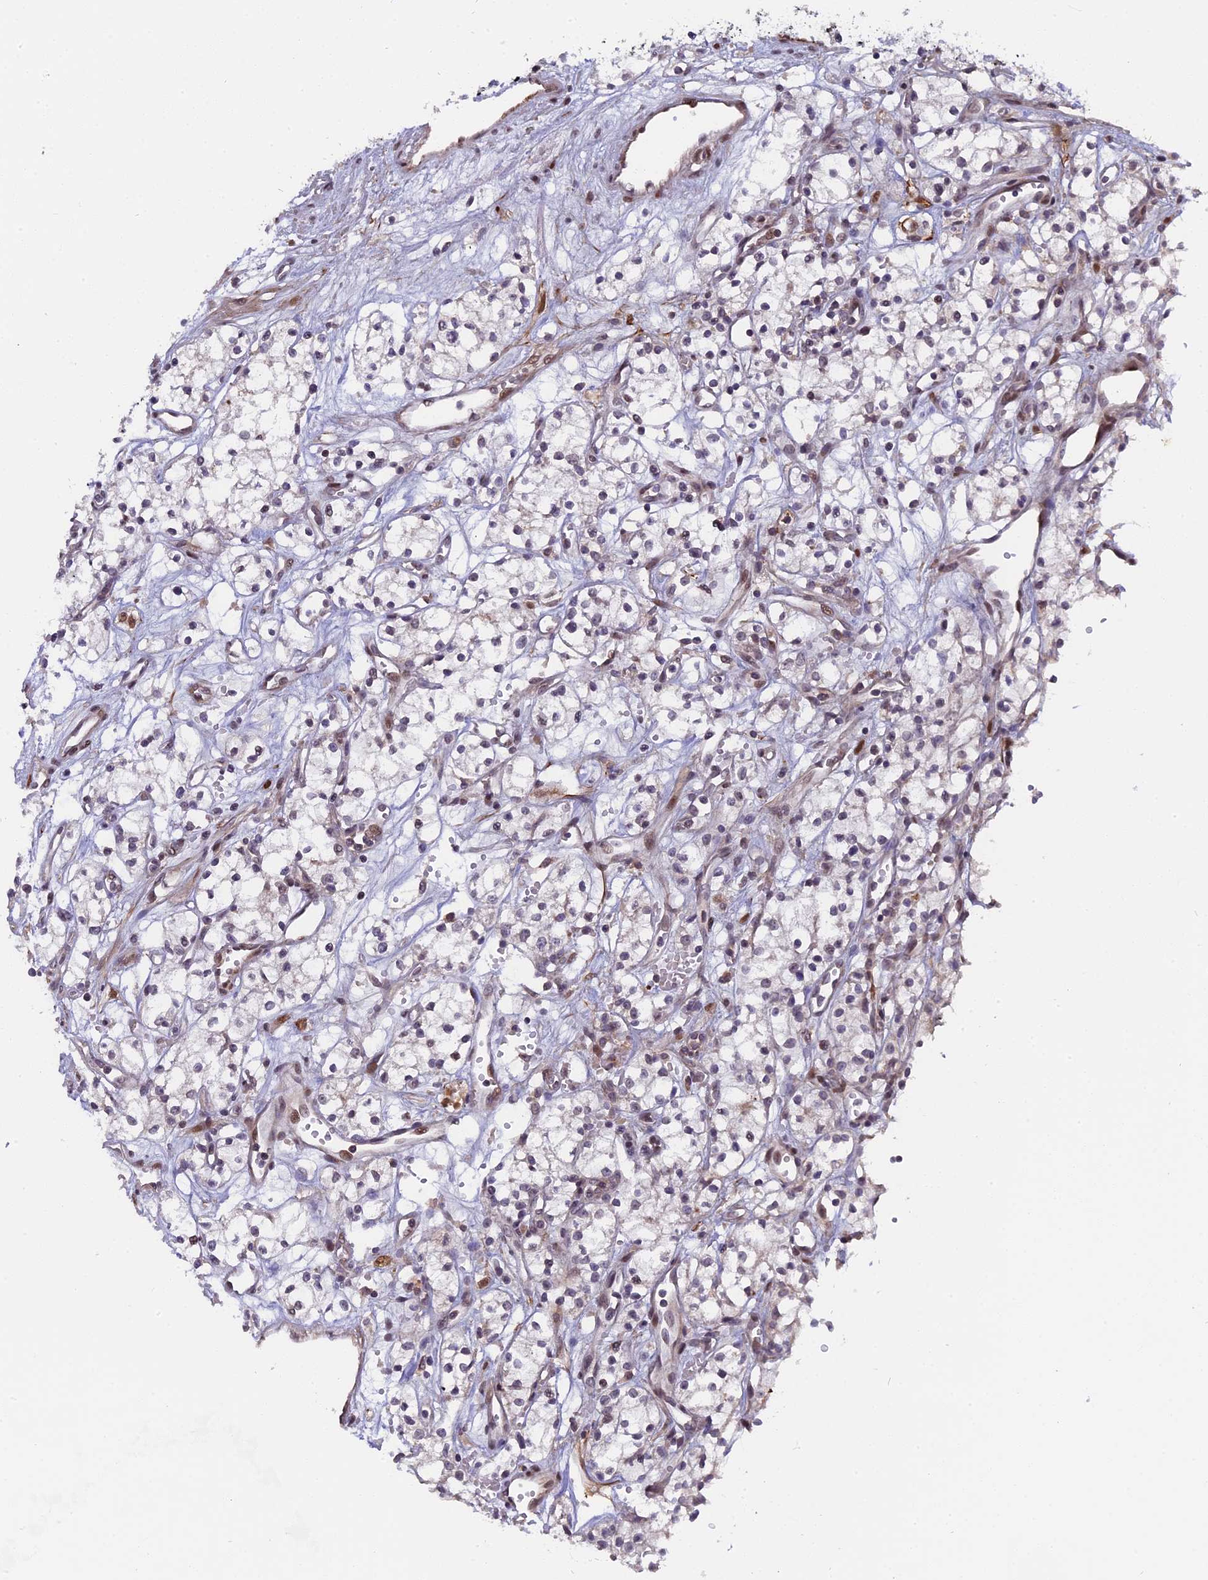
{"staining": {"intensity": "negative", "quantity": "none", "location": "none"}, "tissue": "renal cancer", "cell_type": "Tumor cells", "image_type": "cancer", "snomed": [{"axis": "morphology", "description": "Adenocarcinoma, NOS"}, {"axis": "topography", "description": "Kidney"}], "caption": "Image shows no significant protein expression in tumor cells of adenocarcinoma (renal).", "gene": "PYGO1", "patient": {"sex": "male", "age": 59}}